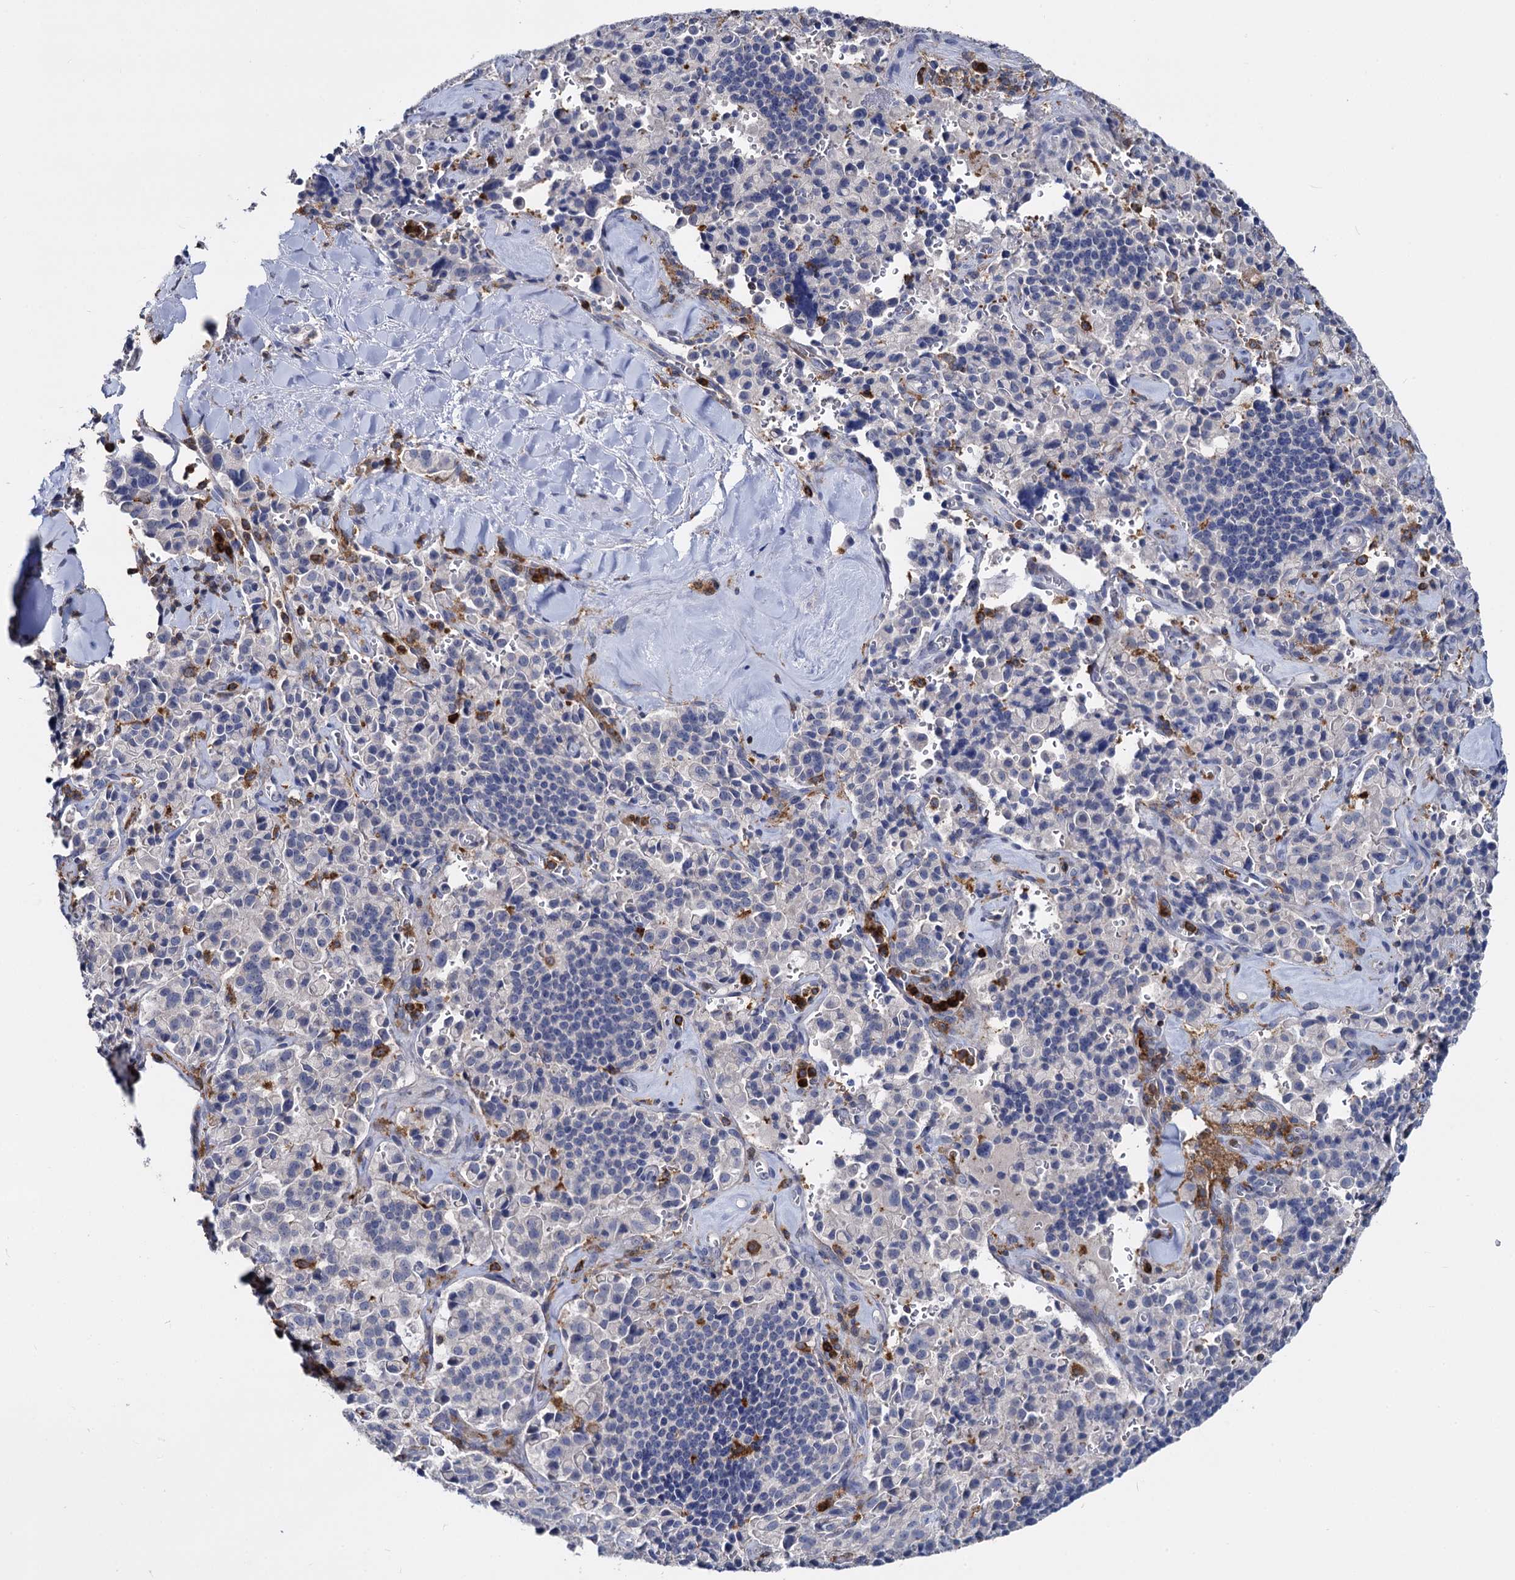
{"staining": {"intensity": "negative", "quantity": "none", "location": "none"}, "tissue": "pancreatic cancer", "cell_type": "Tumor cells", "image_type": "cancer", "snomed": [{"axis": "morphology", "description": "Adenocarcinoma, NOS"}, {"axis": "topography", "description": "Pancreas"}], "caption": "Immunohistochemical staining of human pancreatic cancer demonstrates no significant staining in tumor cells.", "gene": "RHOG", "patient": {"sex": "male", "age": 65}}